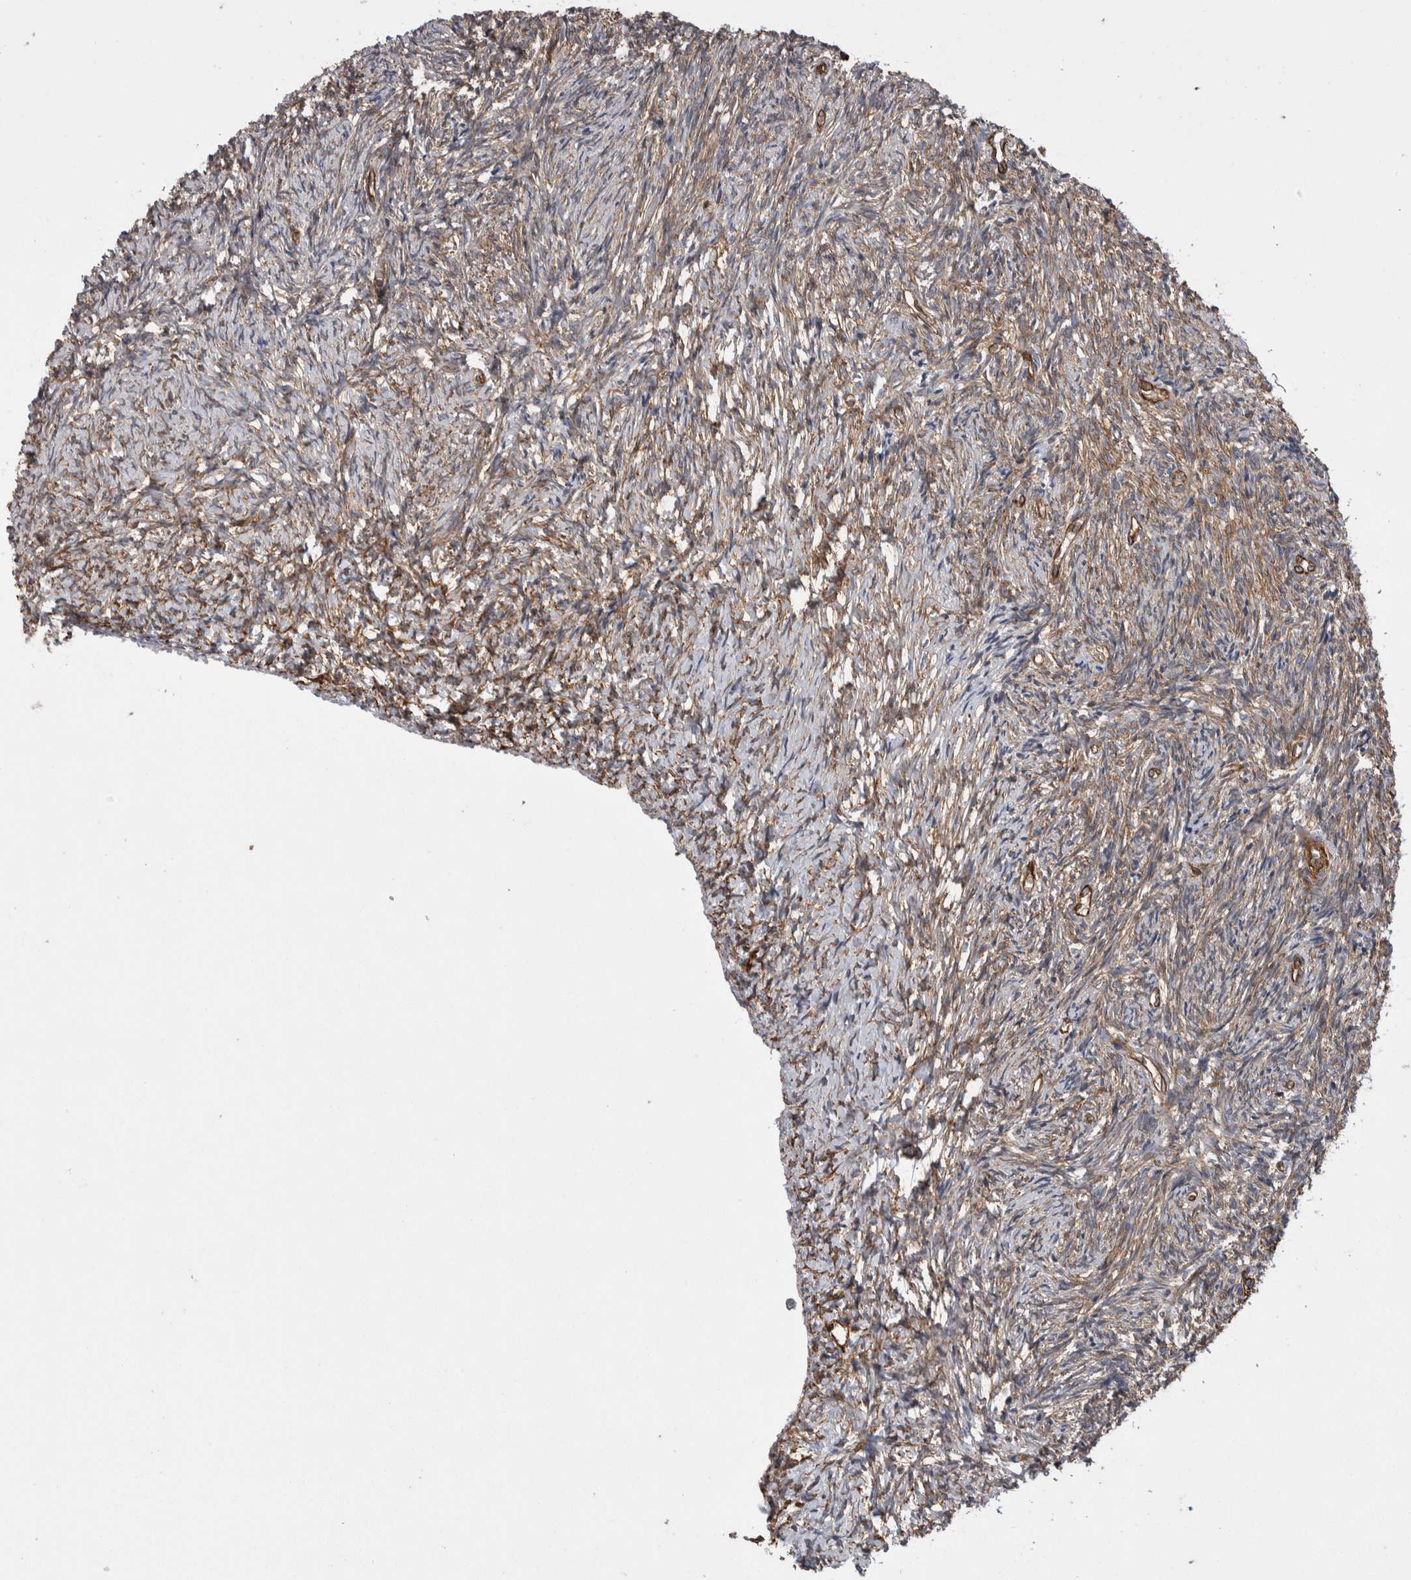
{"staining": {"intensity": "moderate", "quantity": "25%-75%", "location": "cytoplasmic/membranous"}, "tissue": "ovary", "cell_type": "Follicle cells", "image_type": "normal", "snomed": [{"axis": "morphology", "description": "Normal tissue, NOS"}, {"axis": "topography", "description": "Ovary"}], "caption": "This histopathology image reveals immunohistochemistry (IHC) staining of benign human ovary, with medium moderate cytoplasmic/membranous positivity in about 25%-75% of follicle cells.", "gene": "KIF12", "patient": {"sex": "female", "age": 41}}